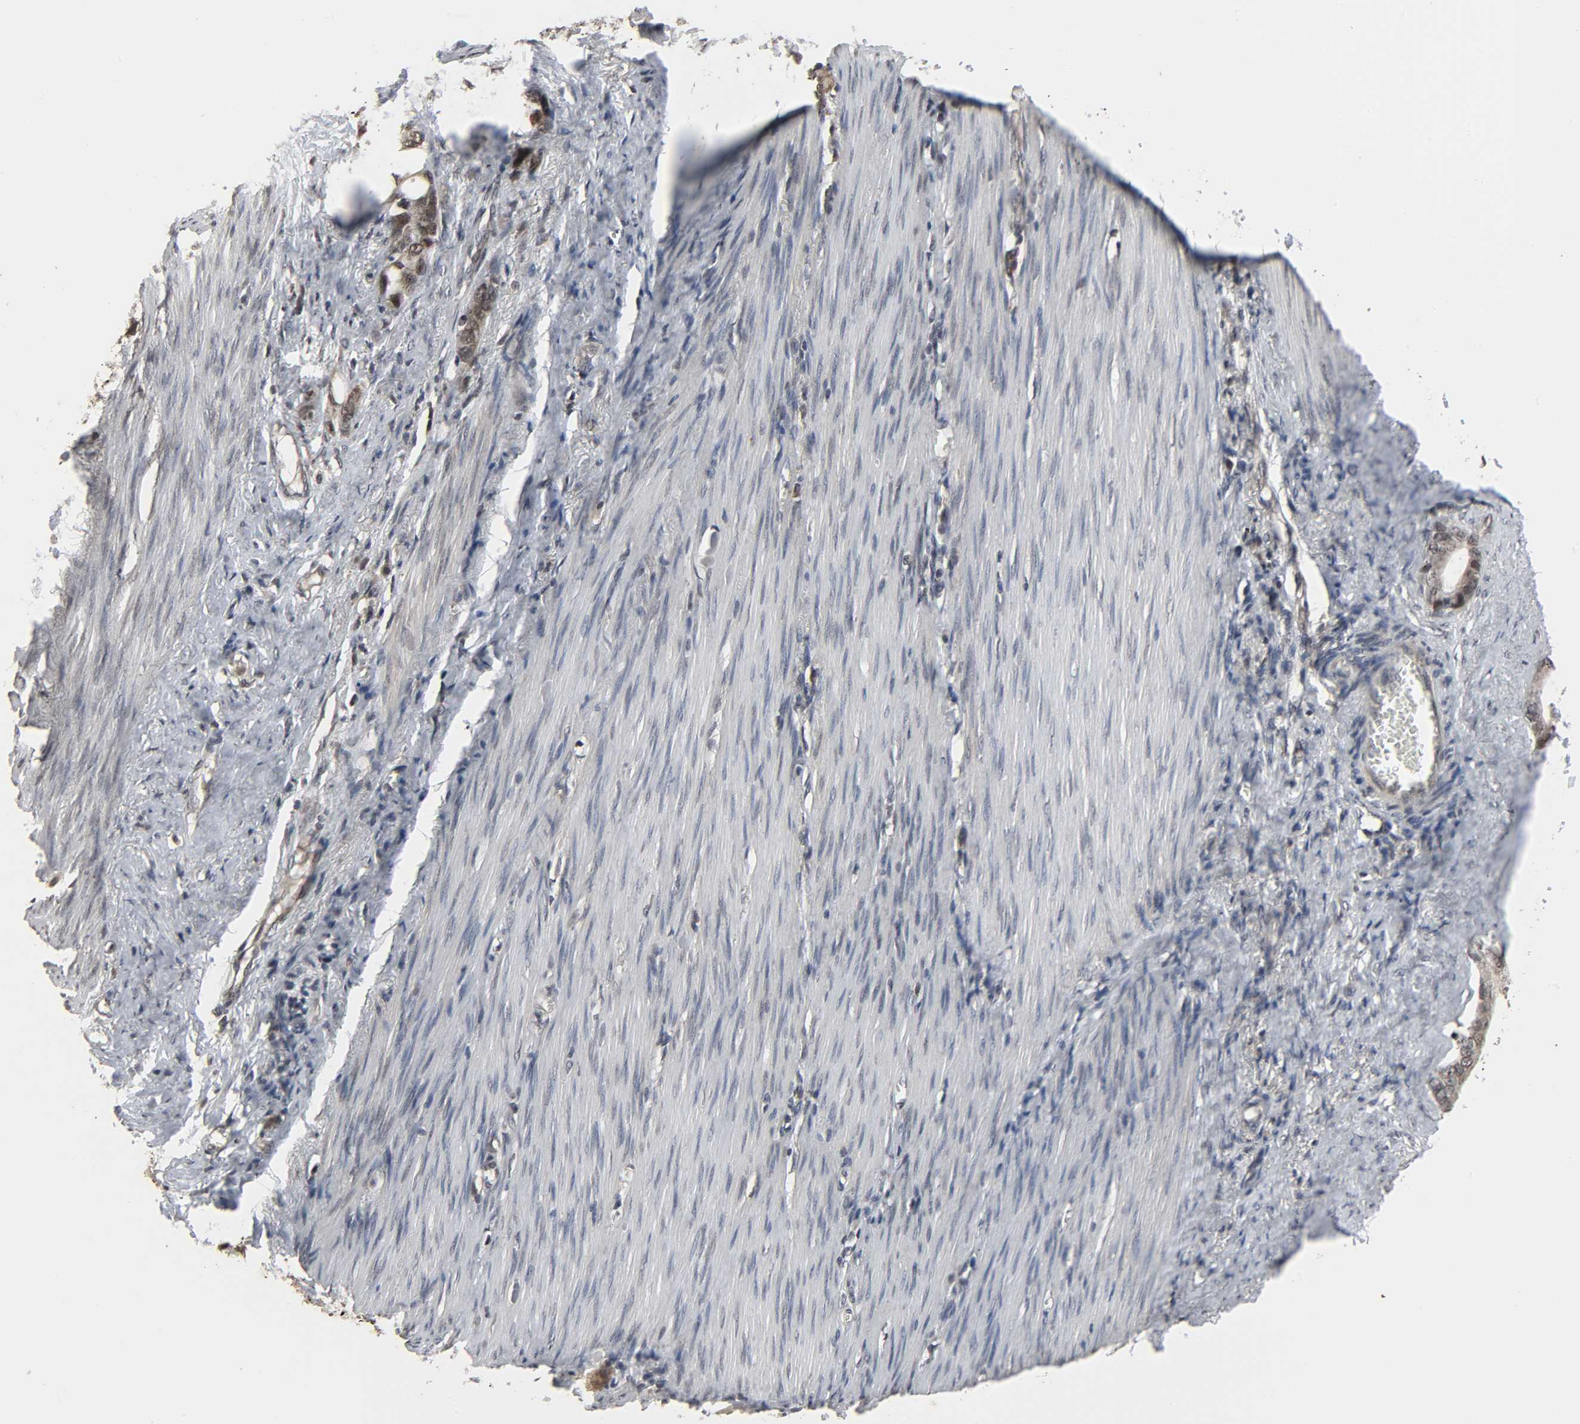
{"staining": {"intensity": "weak", "quantity": "25%-75%", "location": "cytoplasmic/membranous,nuclear"}, "tissue": "stomach cancer", "cell_type": "Tumor cells", "image_type": "cancer", "snomed": [{"axis": "morphology", "description": "Adenocarcinoma, NOS"}, {"axis": "topography", "description": "Stomach"}], "caption": "This is an image of immunohistochemistry staining of stomach adenocarcinoma, which shows weak staining in the cytoplasmic/membranous and nuclear of tumor cells.", "gene": "XRCC1", "patient": {"sex": "female", "age": 75}}